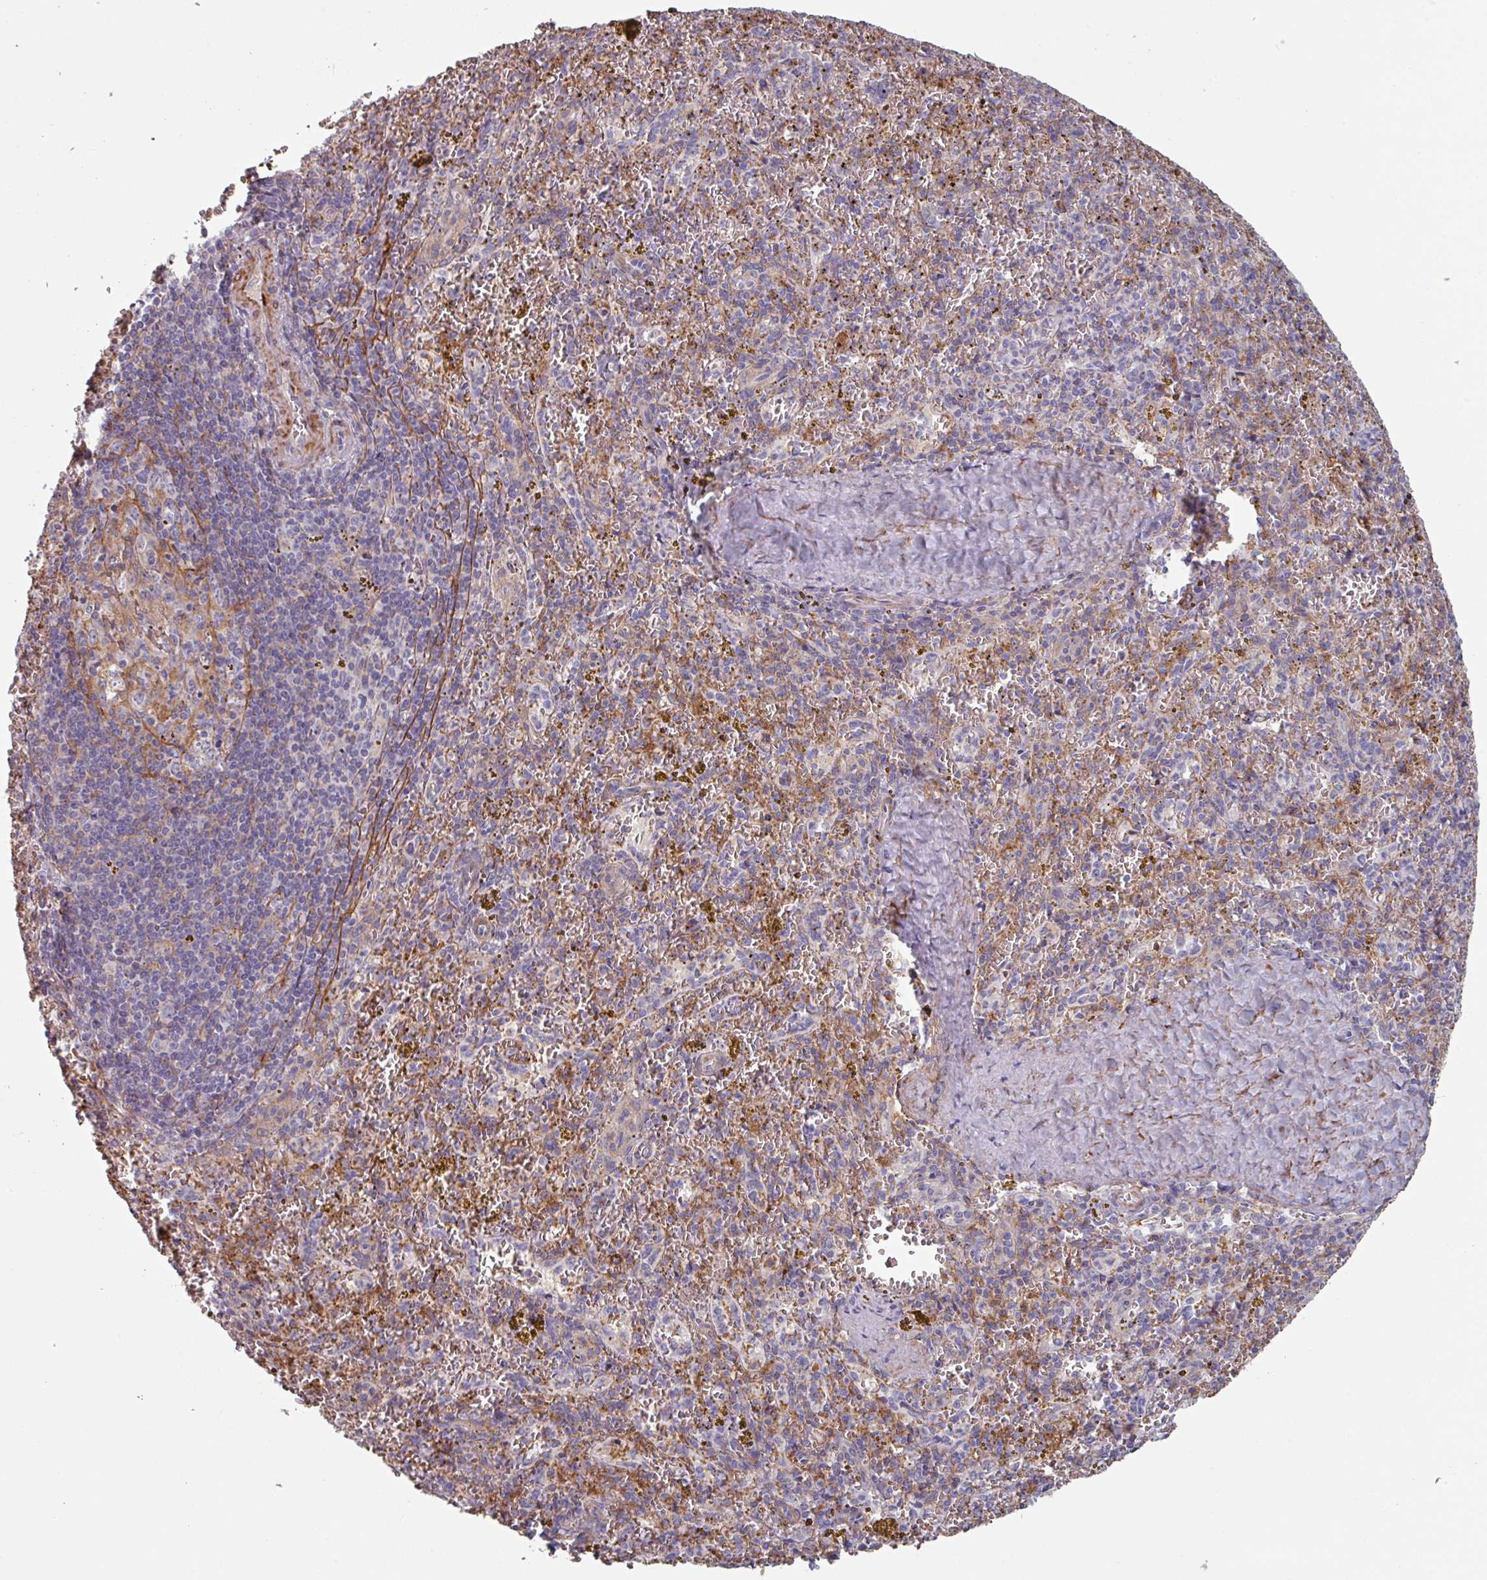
{"staining": {"intensity": "negative", "quantity": "none", "location": "none"}, "tissue": "spleen", "cell_type": "Cells in red pulp", "image_type": "normal", "snomed": [{"axis": "morphology", "description": "Normal tissue, NOS"}, {"axis": "topography", "description": "Spleen"}], "caption": "Immunohistochemistry (IHC) of unremarkable spleen reveals no positivity in cells in red pulp.", "gene": "GSTA1", "patient": {"sex": "male", "age": 57}}